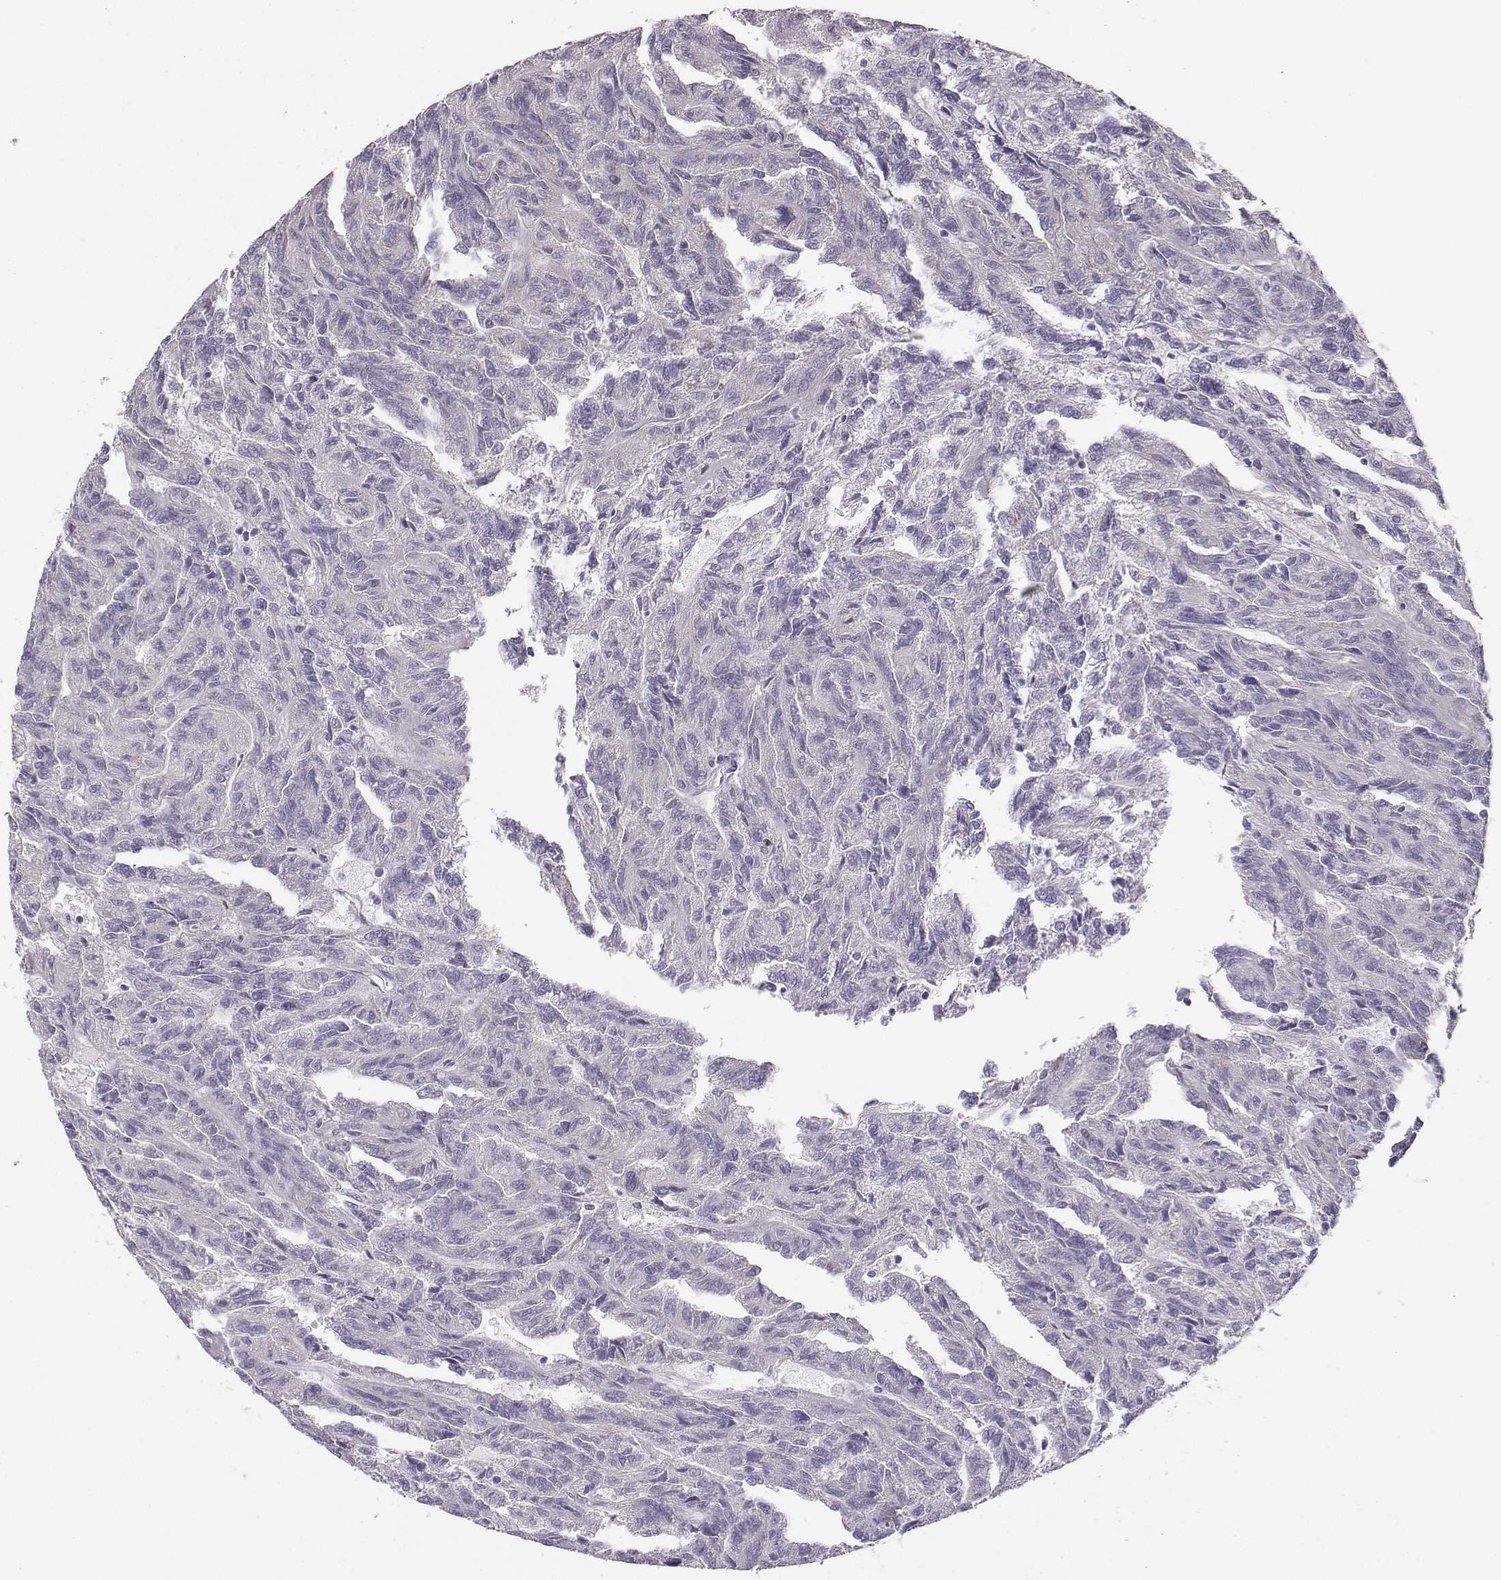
{"staining": {"intensity": "negative", "quantity": "none", "location": "none"}, "tissue": "renal cancer", "cell_type": "Tumor cells", "image_type": "cancer", "snomed": [{"axis": "morphology", "description": "Adenocarcinoma, NOS"}, {"axis": "topography", "description": "Kidney"}], "caption": "Immunohistochemistry (IHC) photomicrograph of neoplastic tissue: human renal cancer (adenocarcinoma) stained with DAB demonstrates no significant protein positivity in tumor cells. Nuclei are stained in blue.", "gene": "DNAAF1", "patient": {"sex": "male", "age": 79}}